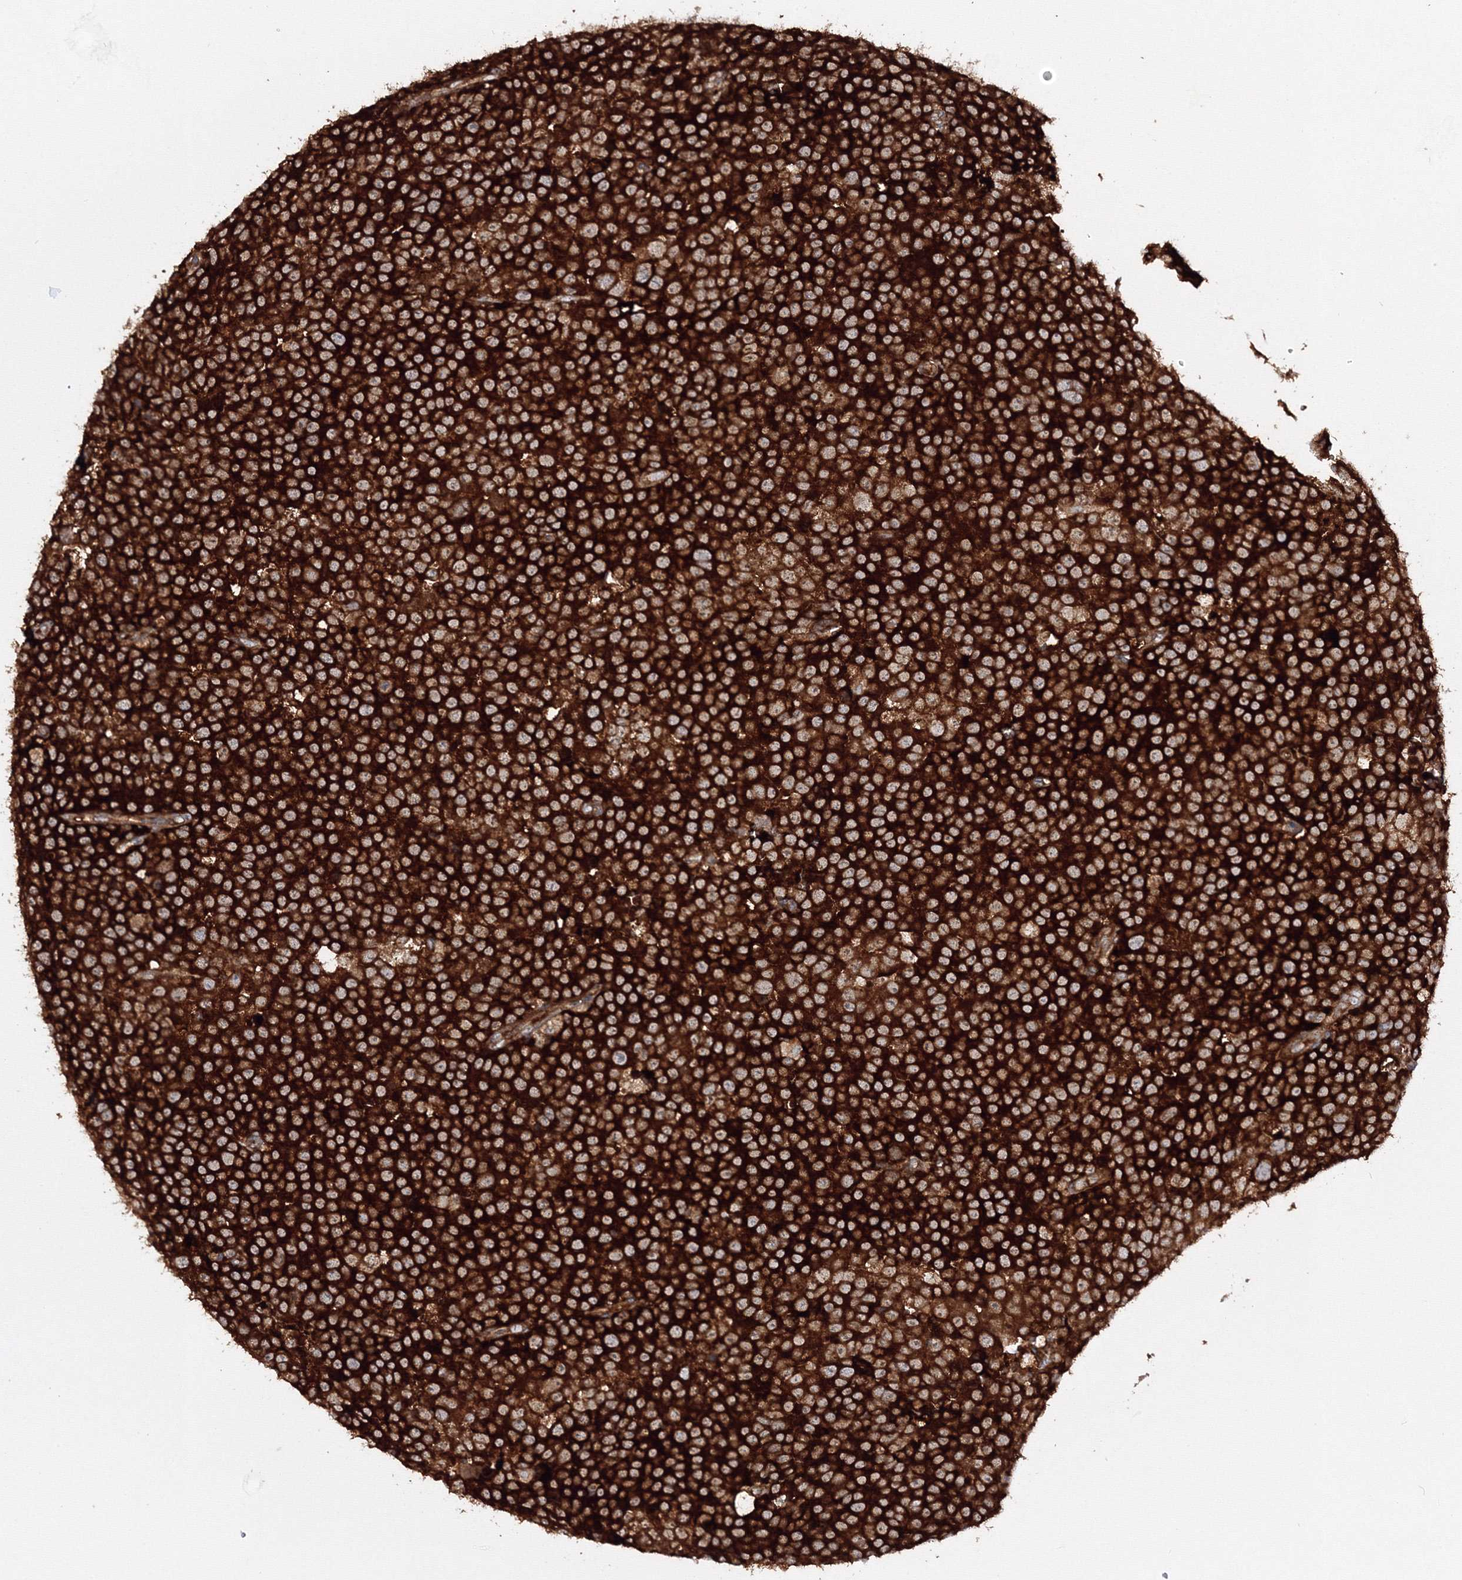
{"staining": {"intensity": "strong", "quantity": ">75%", "location": "cytoplasmic/membranous"}, "tissue": "testis cancer", "cell_type": "Tumor cells", "image_type": "cancer", "snomed": [{"axis": "morphology", "description": "Seminoma, NOS"}, {"axis": "topography", "description": "Testis"}], "caption": "A high amount of strong cytoplasmic/membranous staining is seen in approximately >75% of tumor cells in testis cancer (seminoma) tissue.", "gene": "HARS1", "patient": {"sex": "male", "age": 71}}